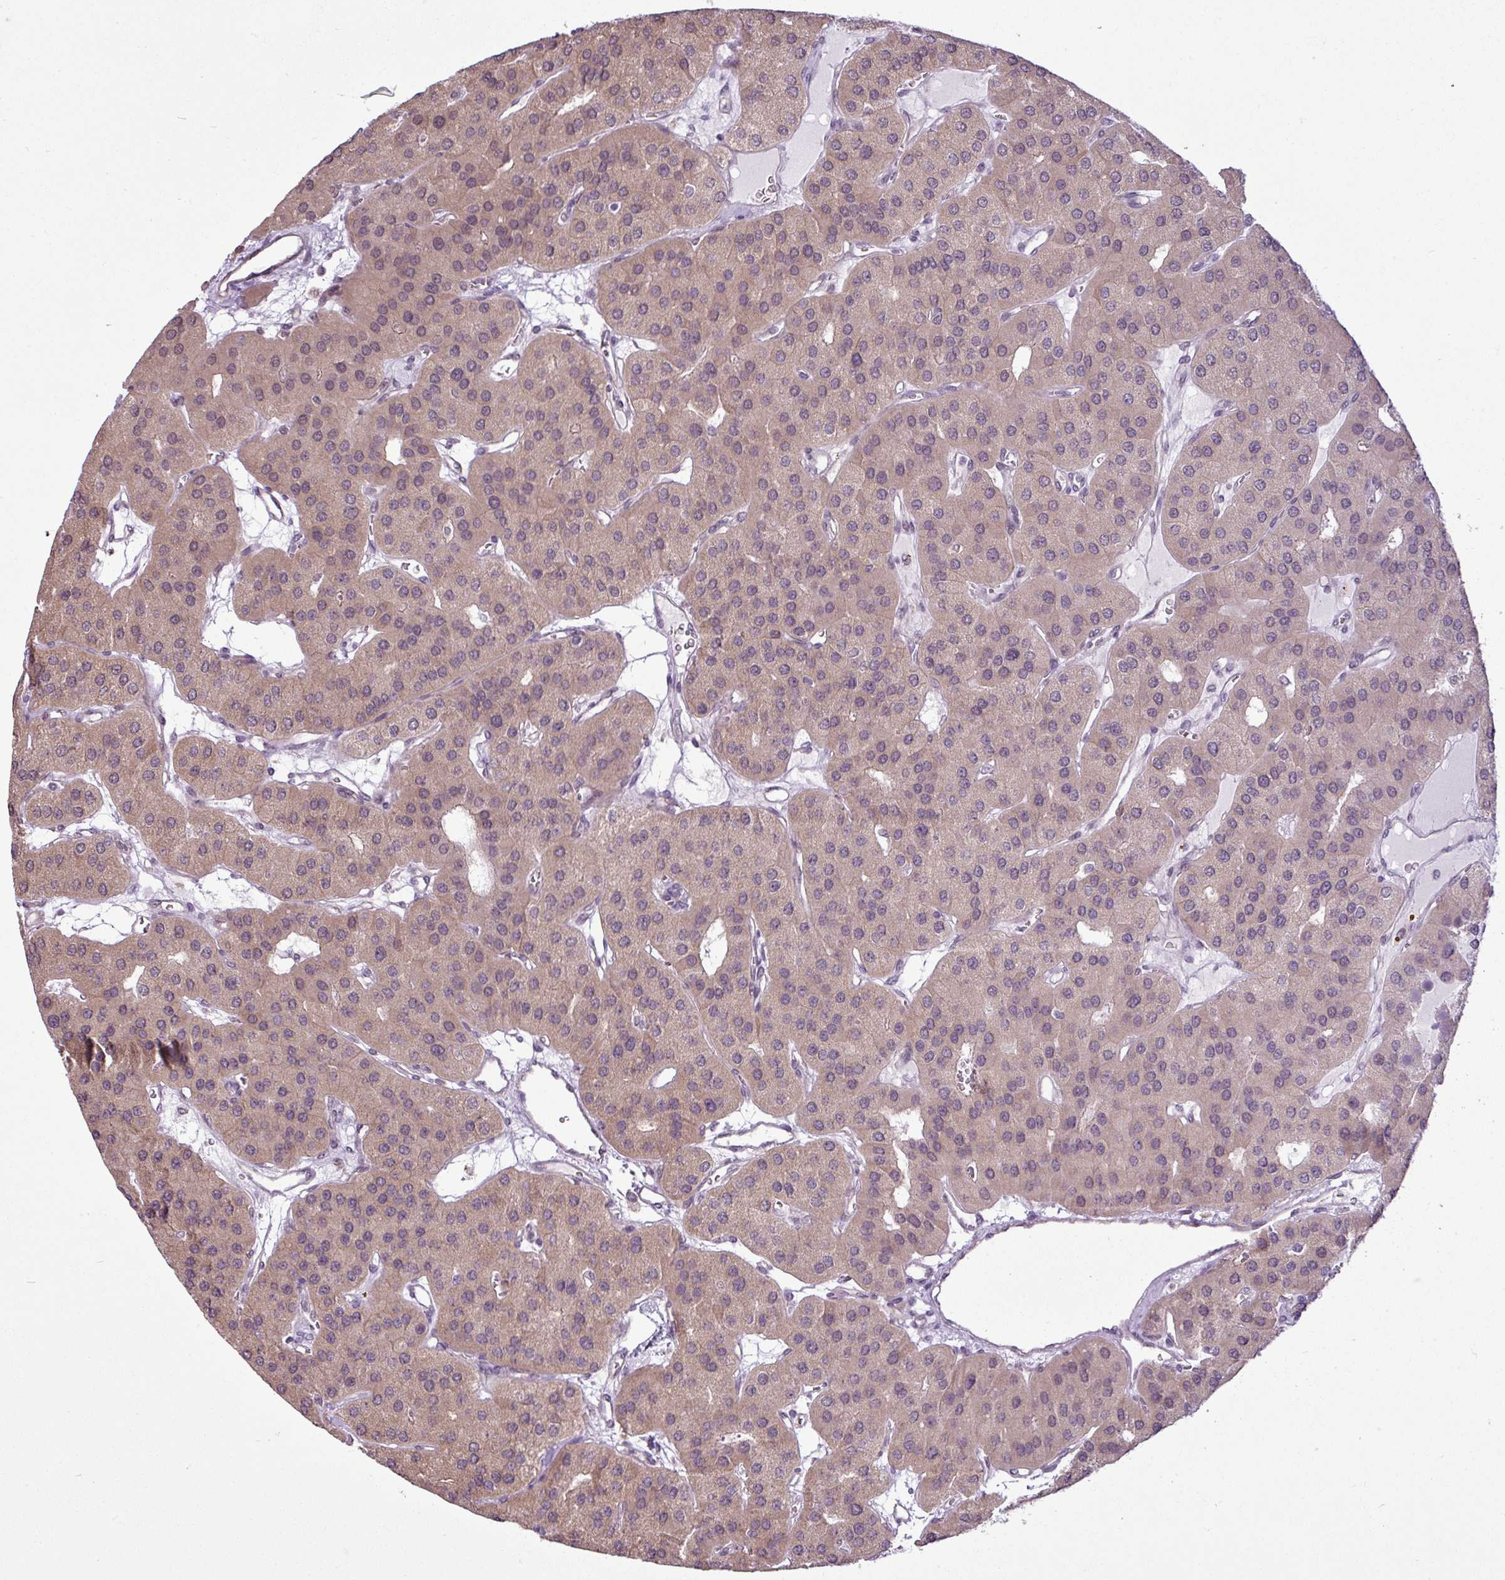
{"staining": {"intensity": "weak", "quantity": "25%-75%", "location": "cytoplasmic/membranous"}, "tissue": "parathyroid gland", "cell_type": "Glandular cells", "image_type": "normal", "snomed": [{"axis": "morphology", "description": "Normal tissue, NOS"}, {"axis": "morphology", "description": "Adenoma, NOS"}, {"axis": "topography", "description": "Parathyroid gland"}], "caption": "This histopathology image displays immunohistochemistry (IHC) staining of benign parathyroid gland, with low weak cytoplasmic/membranous expression in approximately 25%-75% of glandular cells.", "gene": "GPT2", "patient": {"sex": "female", "age": 86}}